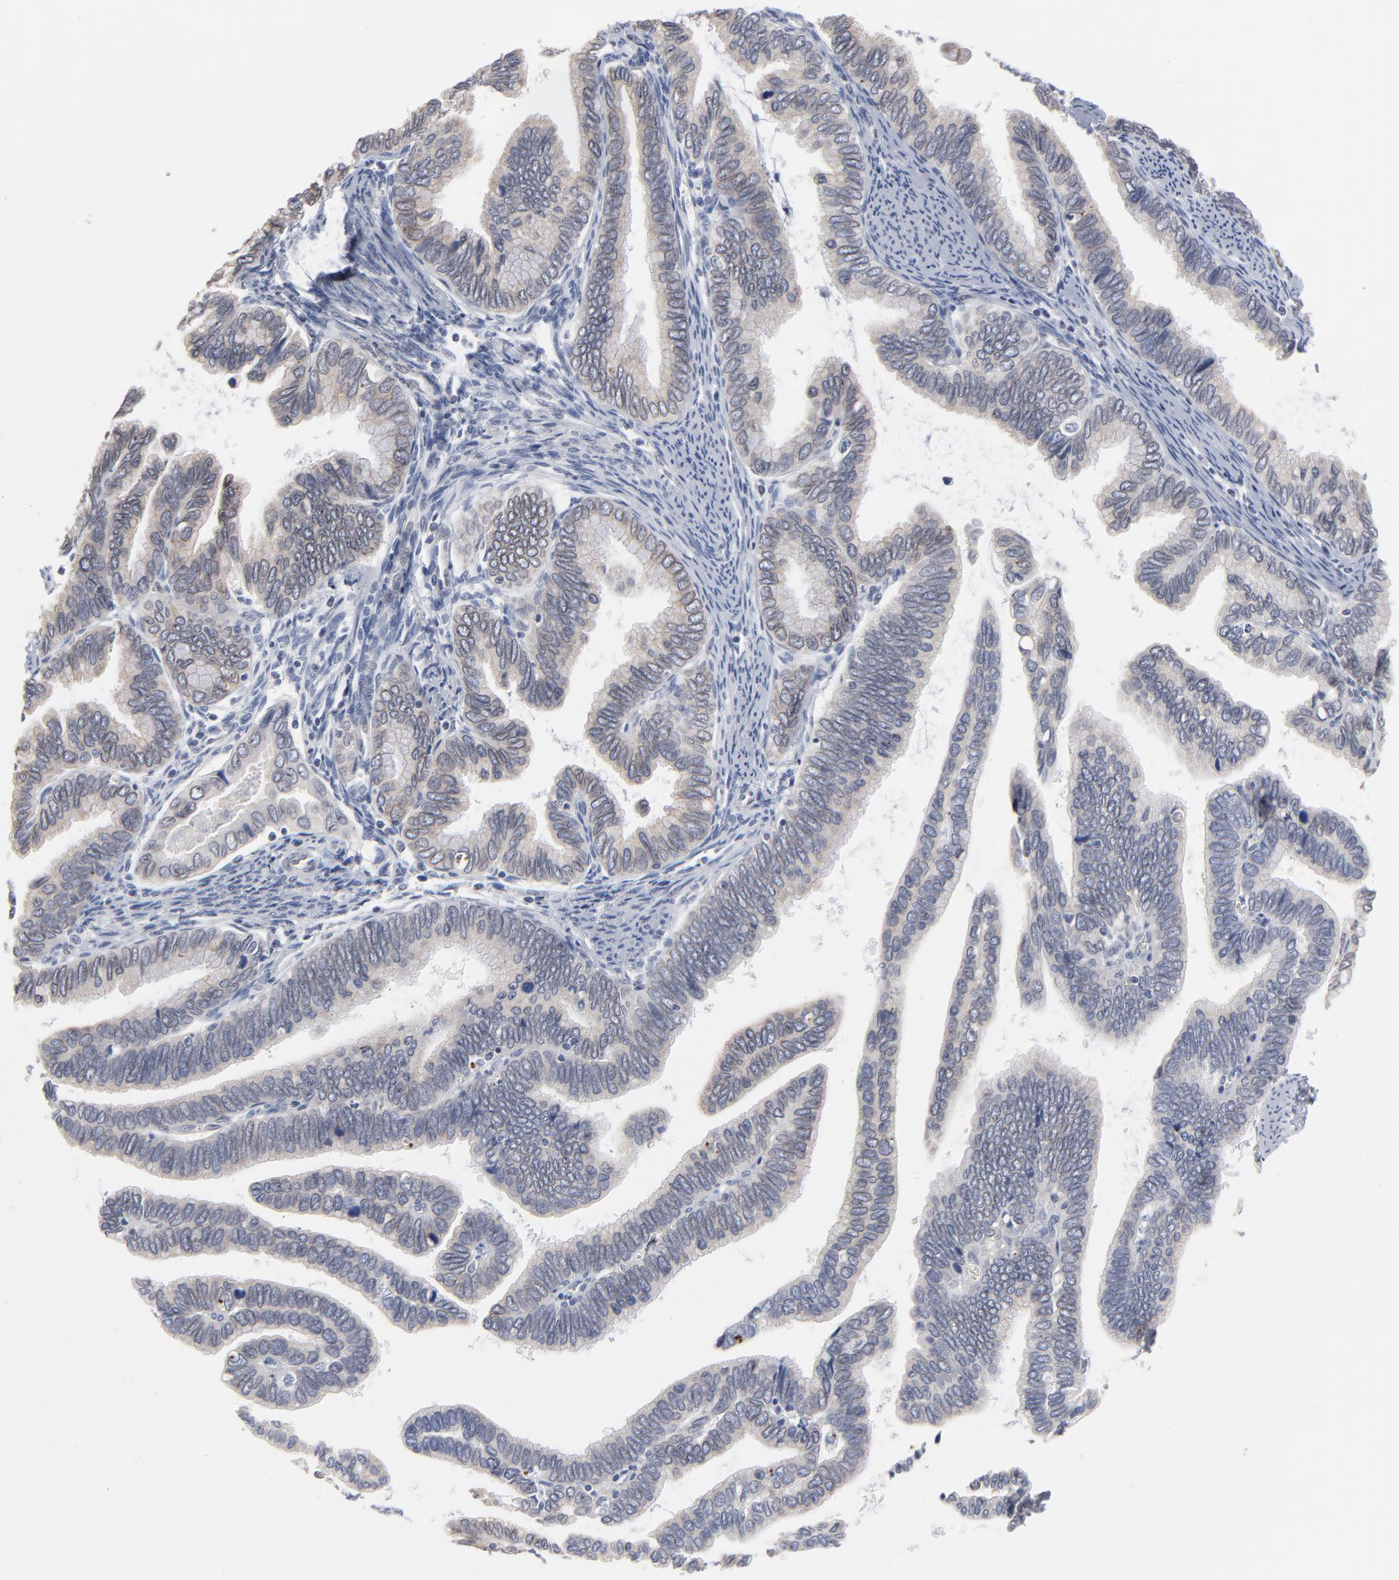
{"staining": {"intensity": "weak", "quantity": "25%-75%", "location": "cytoplasmic/membranous,nuclear"}, "tissue": "cervical cancer", "cell_type": "Tumor cells", "image_type": "cancer", "snomed": [{"axis": "morphology", "description": "Adenocarcinoma, NOS"}, {"axis": "topography", "description": "Cervix"}], "caption": "A brown stain labels weak cytoplasmic/membranous and nuclear expression of a protein in human cervical adenocarcinoma tumor cells.", "gene": "SYNE2", "patient": {"sex": "female", "age": 49}}